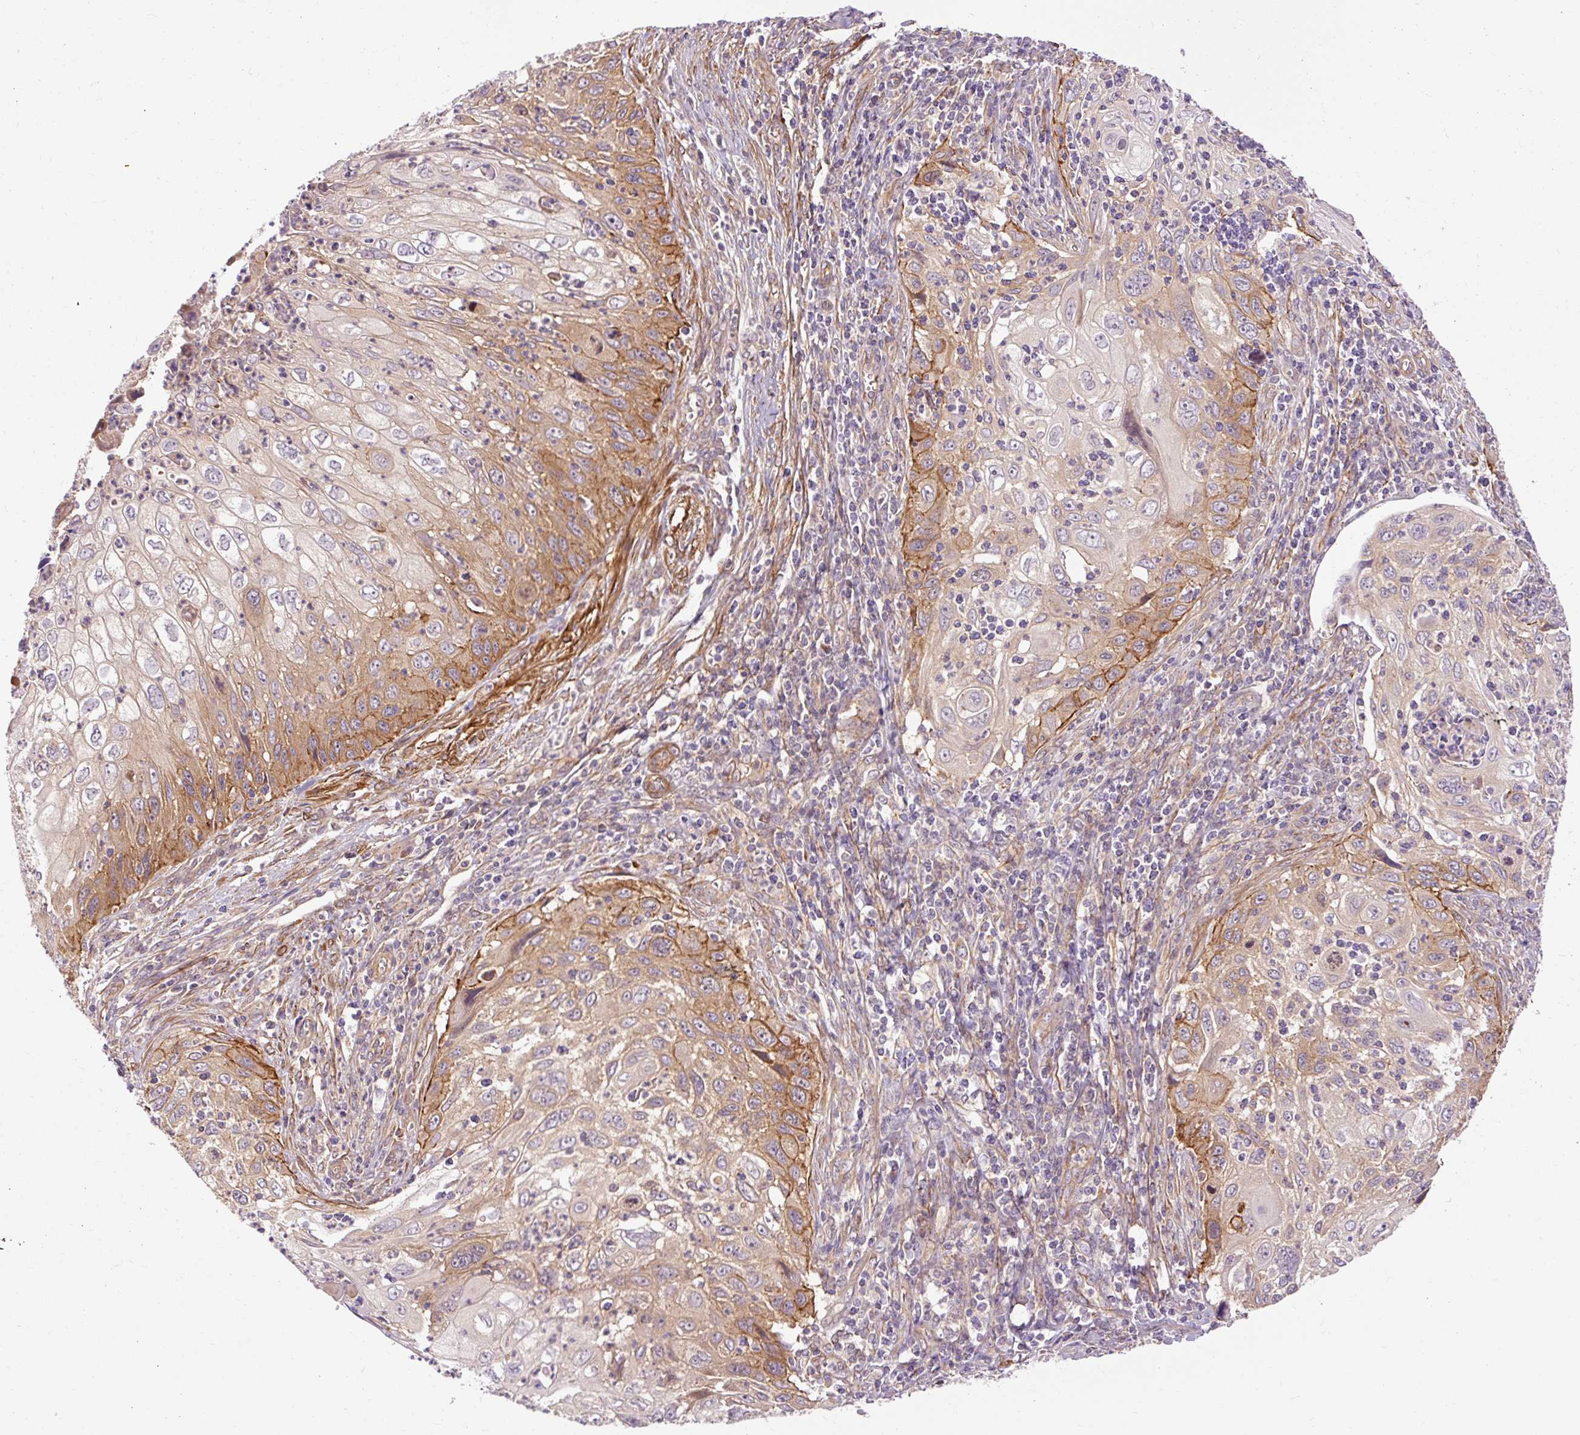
{"staining": {"intensity": "moderate", "quantity": "25%-75%", "location": "cytoplasmic/membranous"}, "tissue": "cervical cancer", "cell_type": "Tumor cells", "image_type": "cancer", "snomed": [{"axis": "morphology", "description": "Squamous cell carcinoma, NOS"}, {"axis": "topography", "description": "Cervix"}], "caption": "Squamous cell carcinoma (cervical) tissue demonstrates moderate cytoplasmic/membranous expression in approximately 25%-75% of tumor cells", "gene": "RIPOR3", "patient": {"sex": "female", "age": 70}}